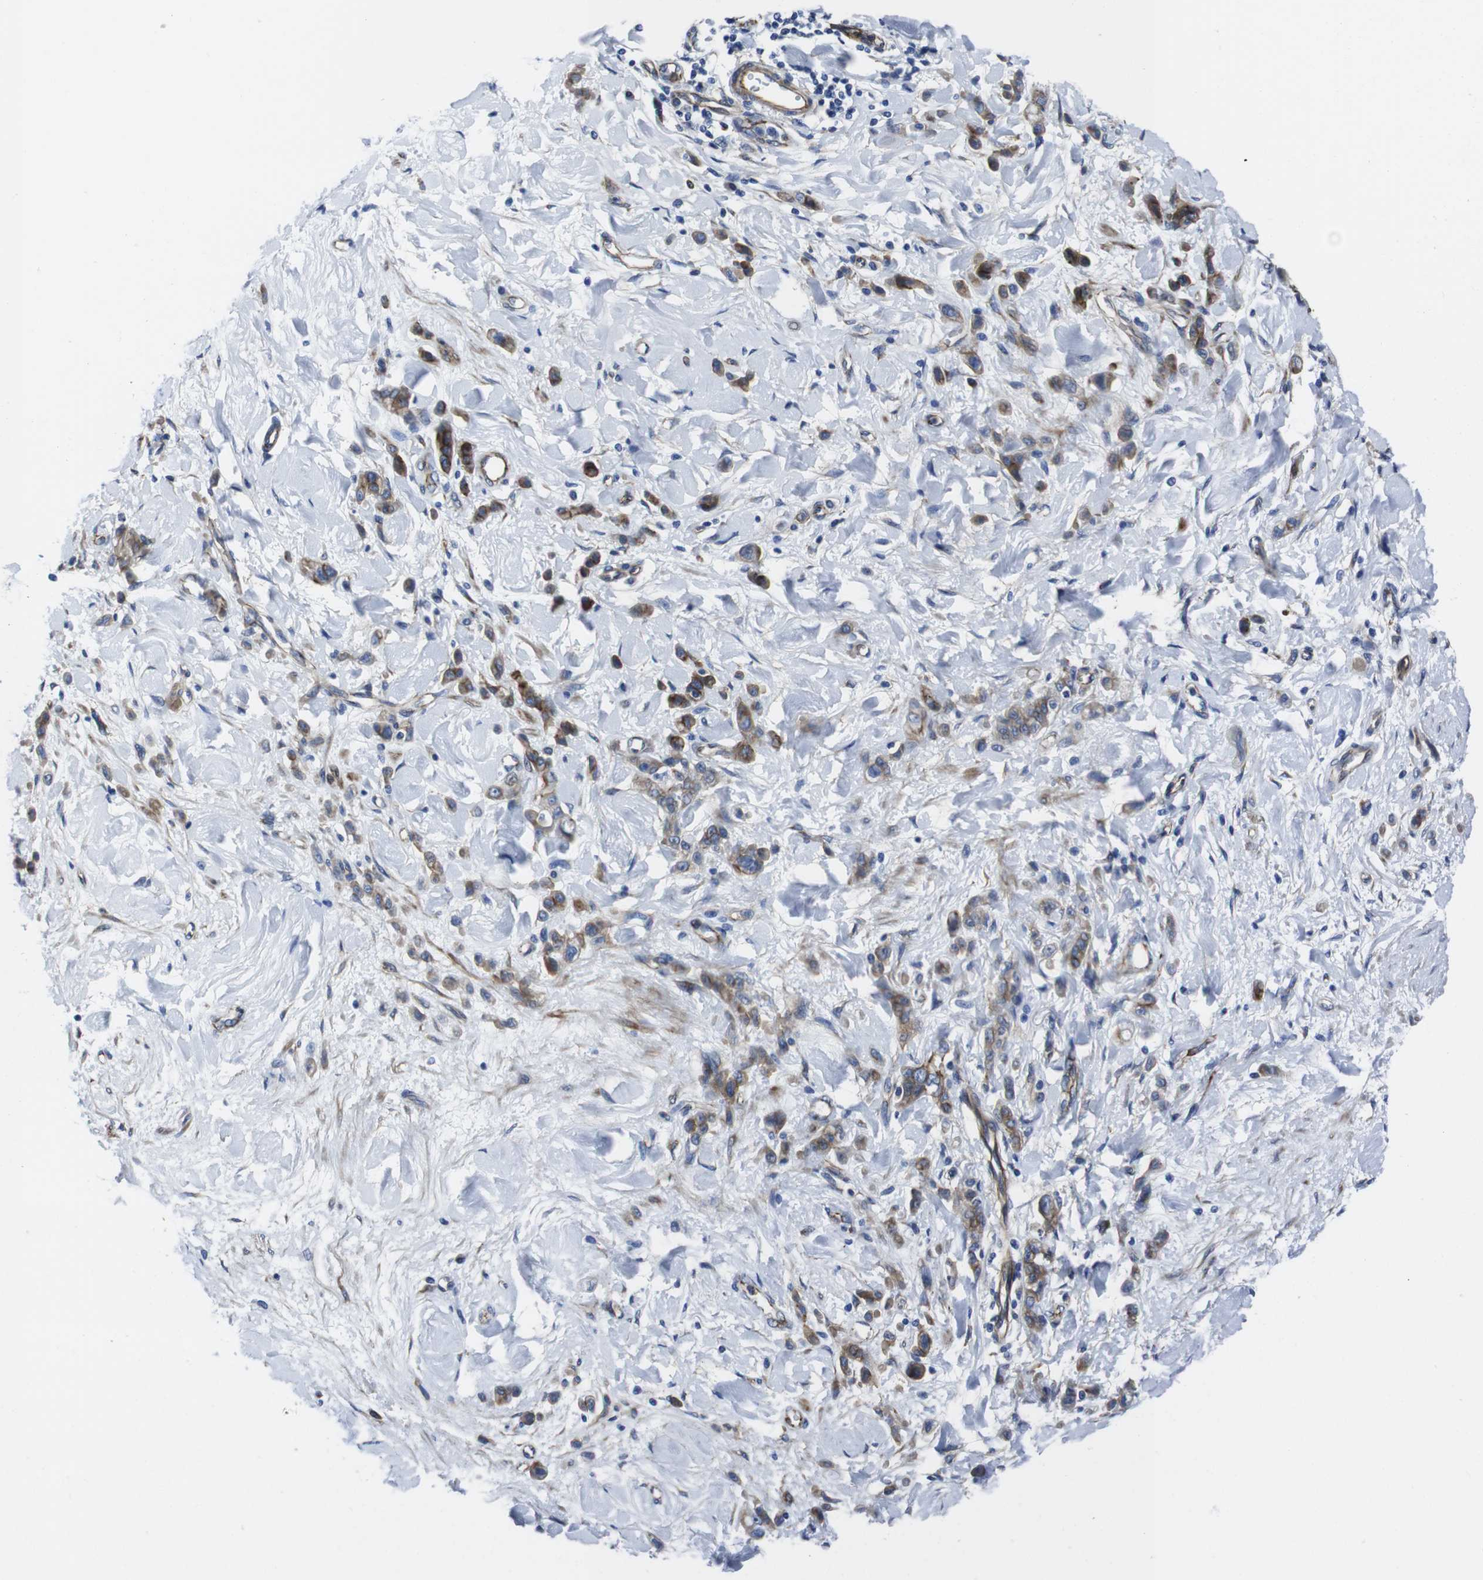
{"staining": {"intensity": "moderate", "quantity": ">75%", "location": "cytoplasmic/membranous"}, "tissue": "stomach cancer", "cell_type": "Tumor cells", "image_type": "cancer", "snomed": [{"axis": "morphology", "description": "Normal tissue, NOS"}, {"axis": "morphology", "description": "Adenocarcinoma, NOS"}, {"axis": "topography", "description": "Stomach"}], "caption": "A brown stain labels moderate cytoplasmic/membranous expression of a protein in stomach cancer (adenocarcinoma) tumor cells.", "gene": "NUMB", "patient": {"sex": "male", "age": 82}}